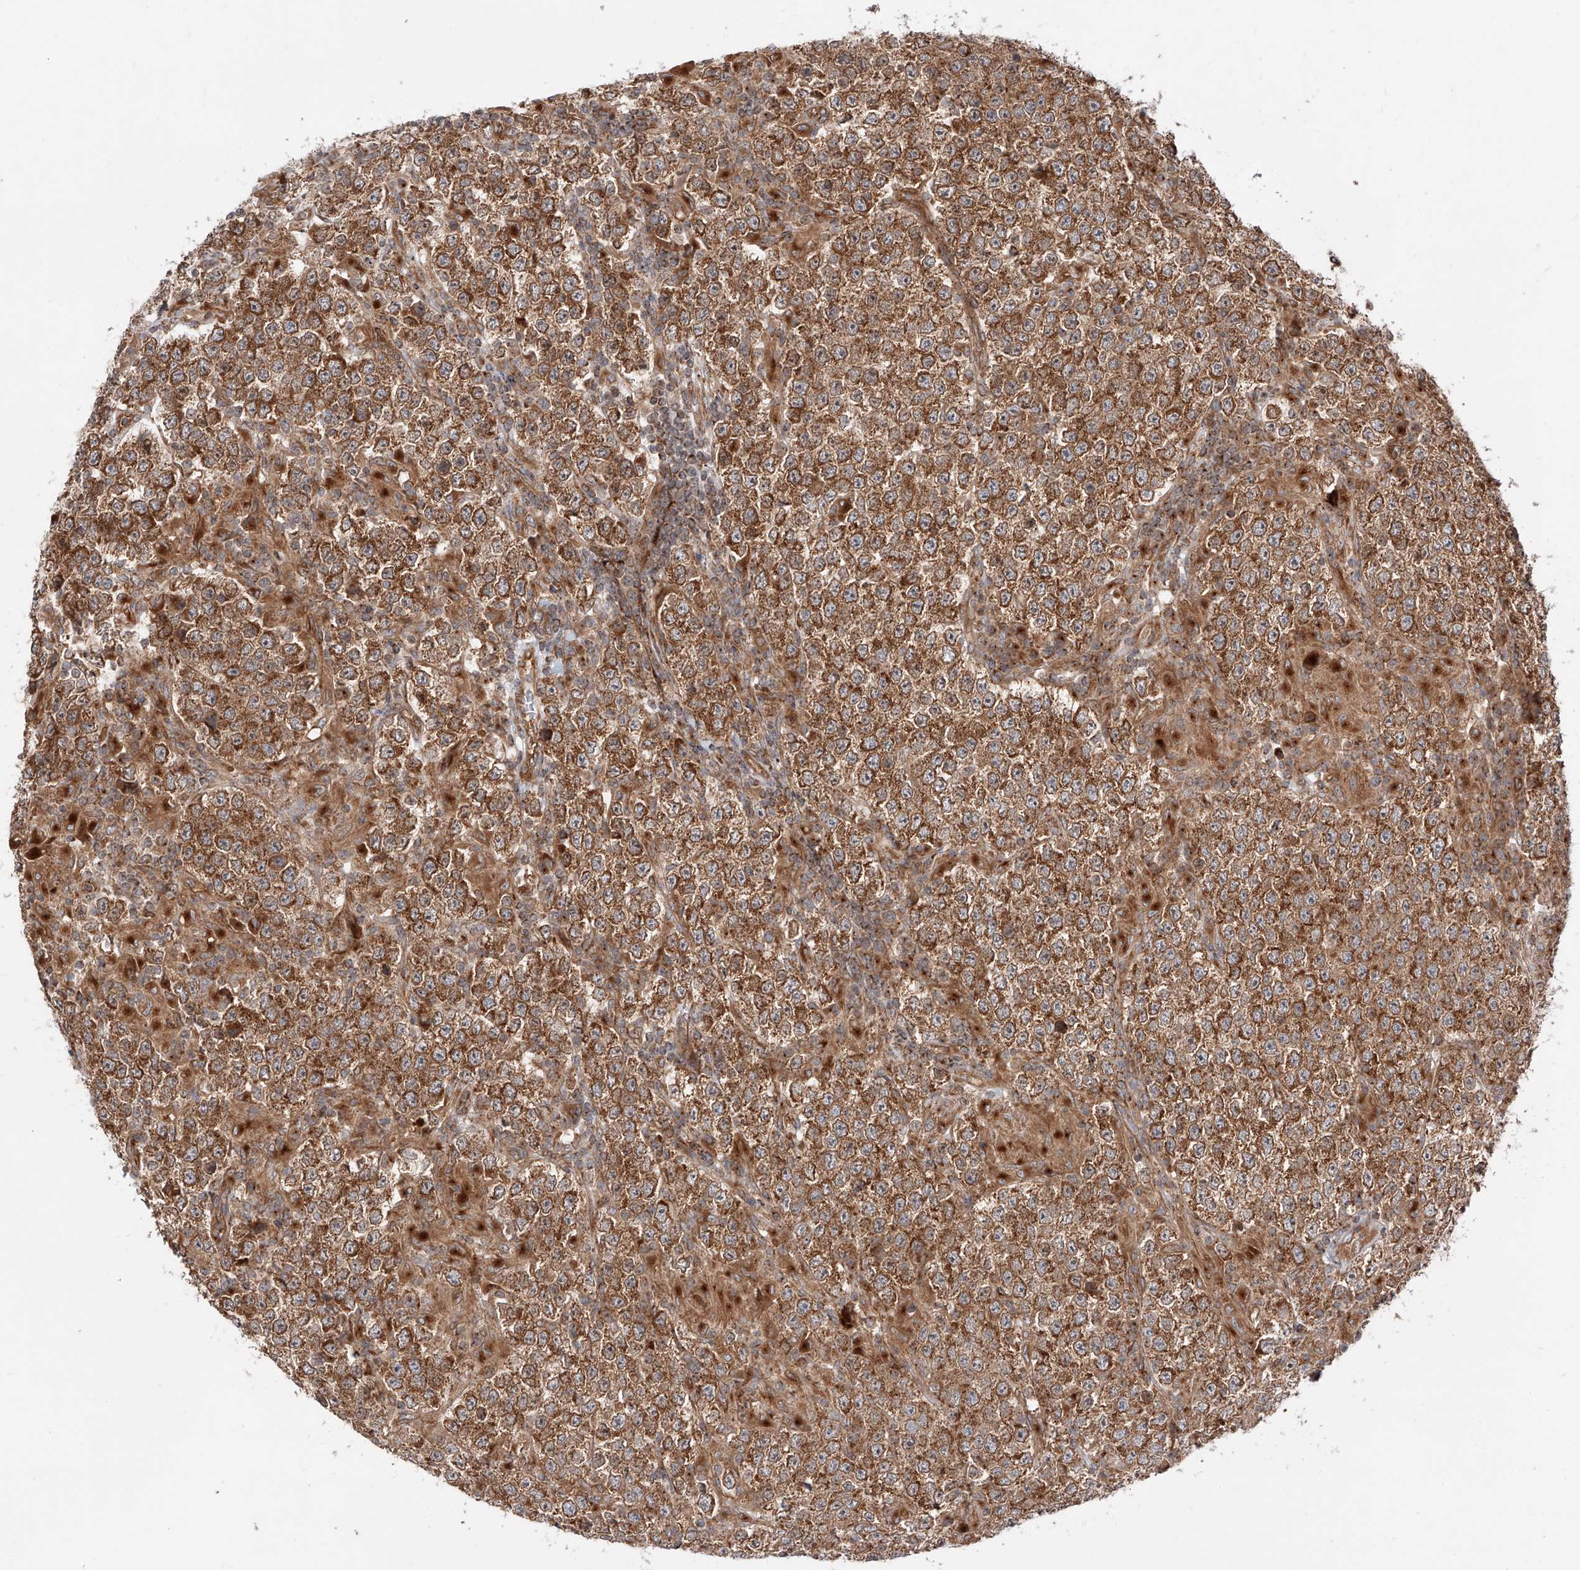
{"staining": {"intensity": "strong", "quantity": ">75%", "location": "cytoplasmic/membranous"}, "tissue": "testis cancer", "cell_type": "Tumor cells", "image_type": "cancer", "snomed": [{"axis": "morphology", "description": "Normal tissue, NOS"}, {"axis": "morphology", "description": "Urothelial carcinoma, High grade"}, {"axis": "morphology", "description": "Seminoma, NOS"}, {"axis": "morphology", "description": "Carcinoma, Embryonal, NOS"}, {"axis": "topography", "description": "Urinary bladder"}, {"axis": "topography", "description": "Testis"}], "caption": "Testis cancer was stained to show a protein in brown. There is high levels of strong cytoplasmic/membranous staining in approximately >75% of tumor cells. (DAB = brown stain, brightfield microscopy at high magnification).", "gene": "ISCA2", "patient": {"sex": "male", "age": 41}}